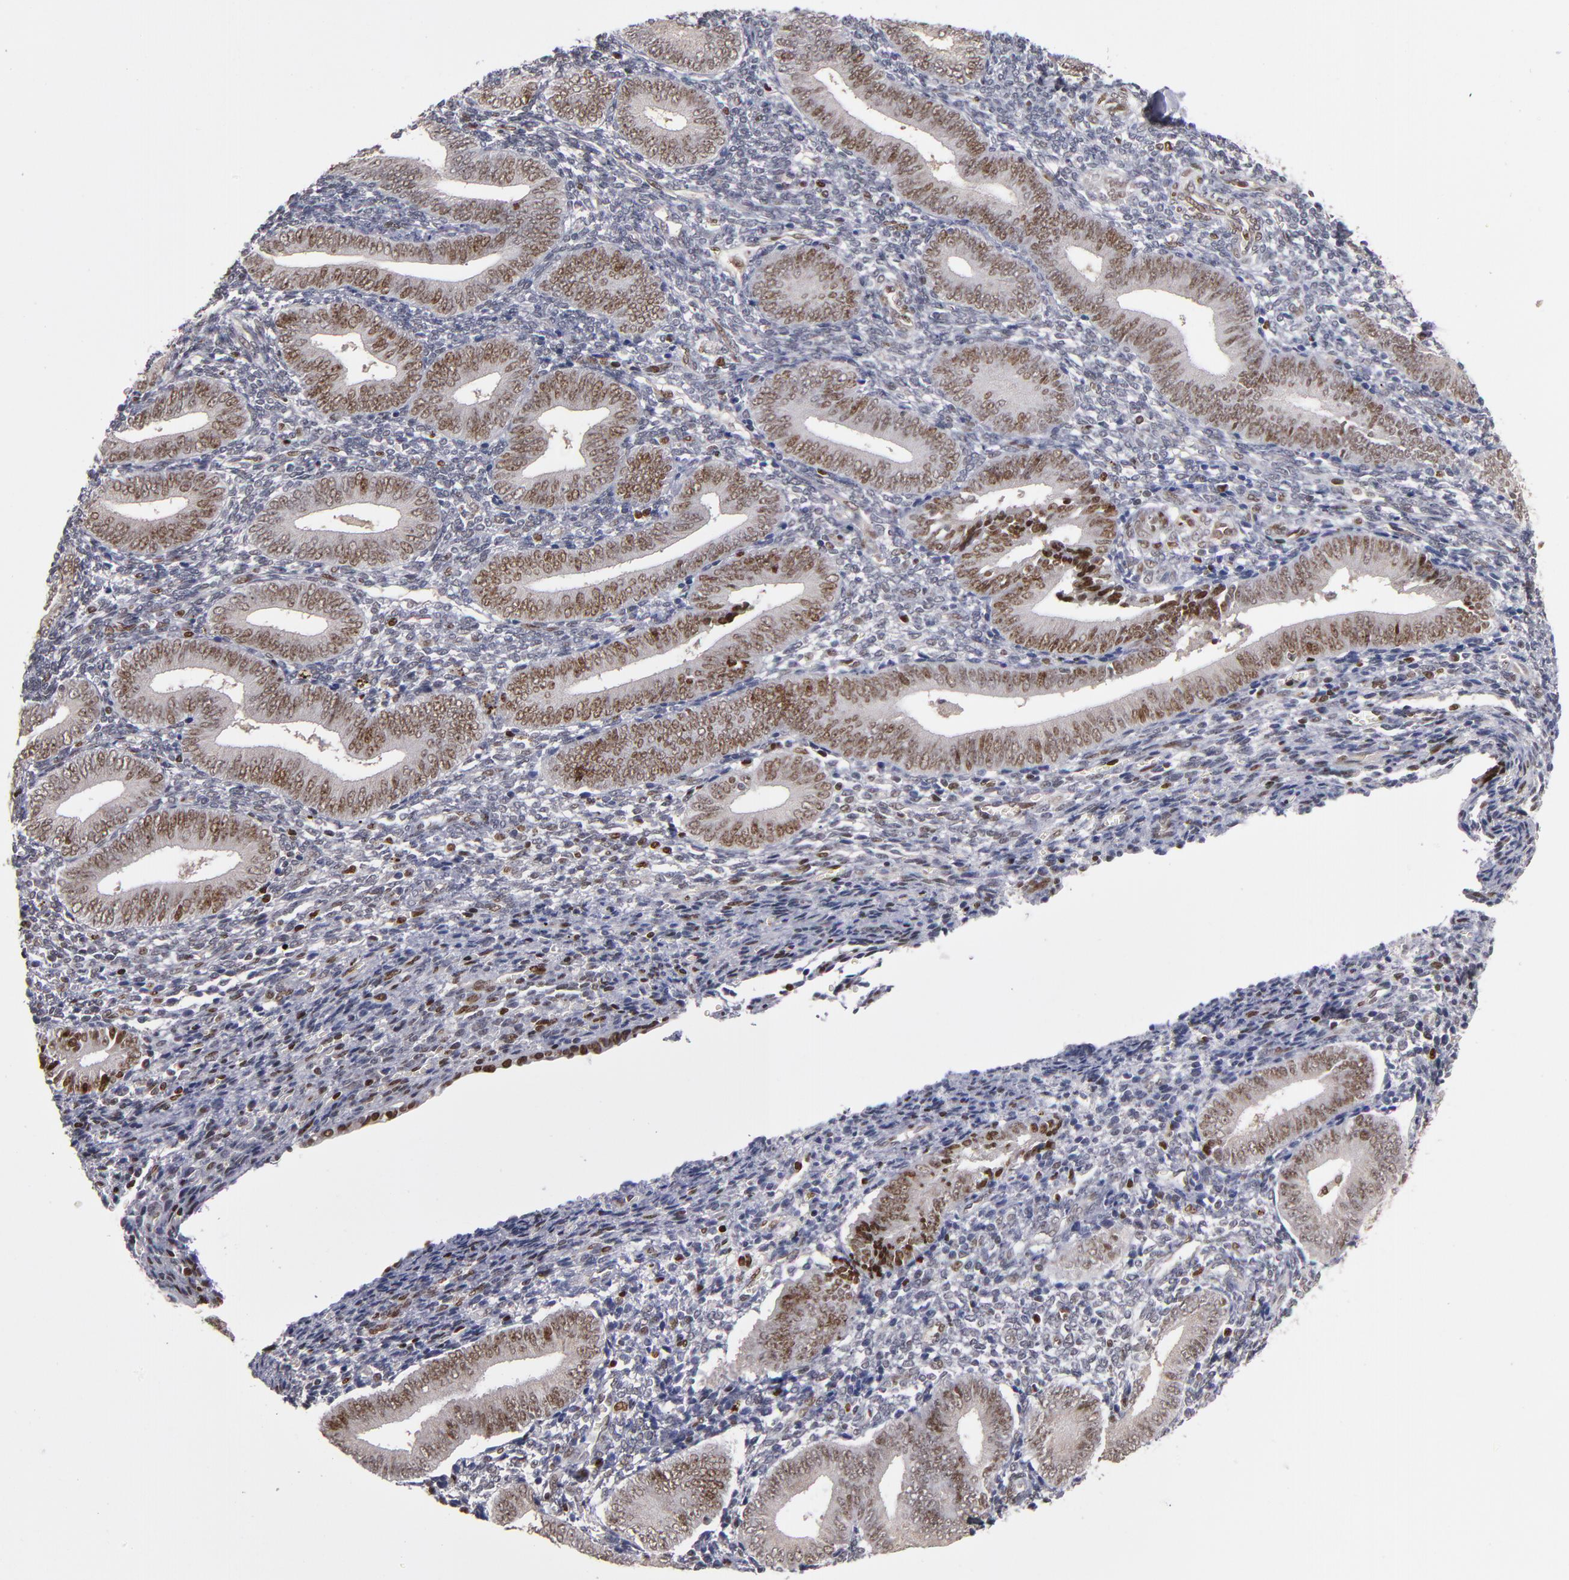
{"staining": {"intensity": "moderate", "quantity": "<25%", "location": "nuclear"}, "tissue": "endometrium", "cell_type": "Cells in endometrial stroma", "image_type": "normal", "snomed": [{"axis": "morphology", "description": "Normal tissue, NOS"}, {"axis": "topography", "description": "Uterus"}, {"axis": "topography", "description": "Endometrium"}], "caption": "IHC photomicrograph of unremarkable endometrium: human endometrium stained using immunohistochemistry (IHC) exhibits low levels of moderate protein expression localized specifically in the nuclear of cells in endometrial stroma, appearing as a nuclear brown color.", "gene": "KDM6A", "patient": {"sex": "female", "age": 33}}